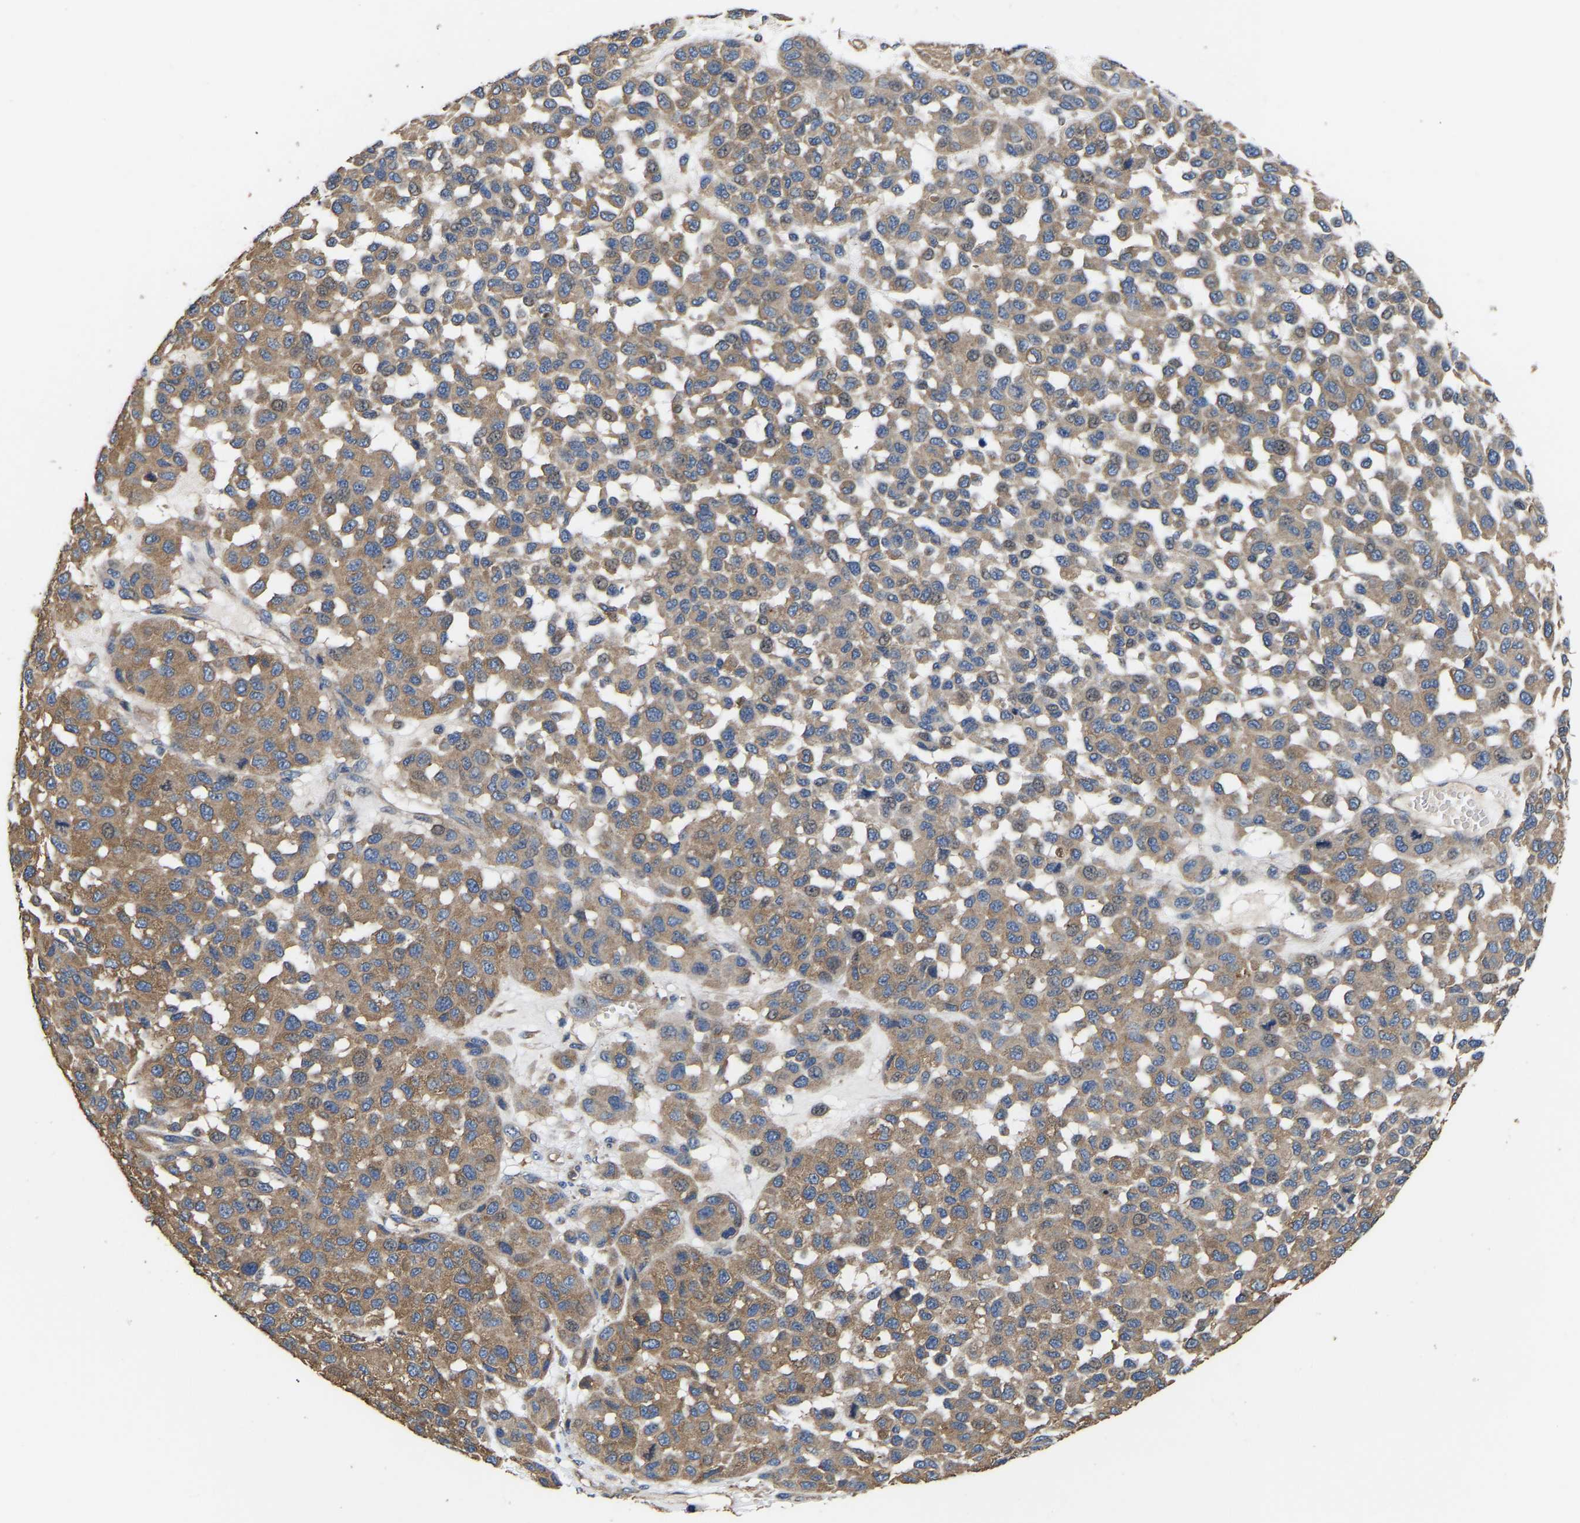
{"staining": {"intensity": "moderate", "quantity": ">75%", "location": "cytoplasmic/membranous"}, "tissue": "melanoma", "cell_type": "Tumor cells", "image_type": "cancer", "snomed": [{"axis": "morphology", "description": "Malignant melanoma, NOS"}, {"axis": "topography", "description": "Skin"}], "caption": "This image displays melanoma stained with immunohistochemistry (IHC) to label a protein in brown. The cytoplasmic/membranous of tumor cells show moderate positivity for the protein. Nuclei are counter-stained blue.", "gene": "AIMP2", "patient": {"sex": "male", "age": 62}}